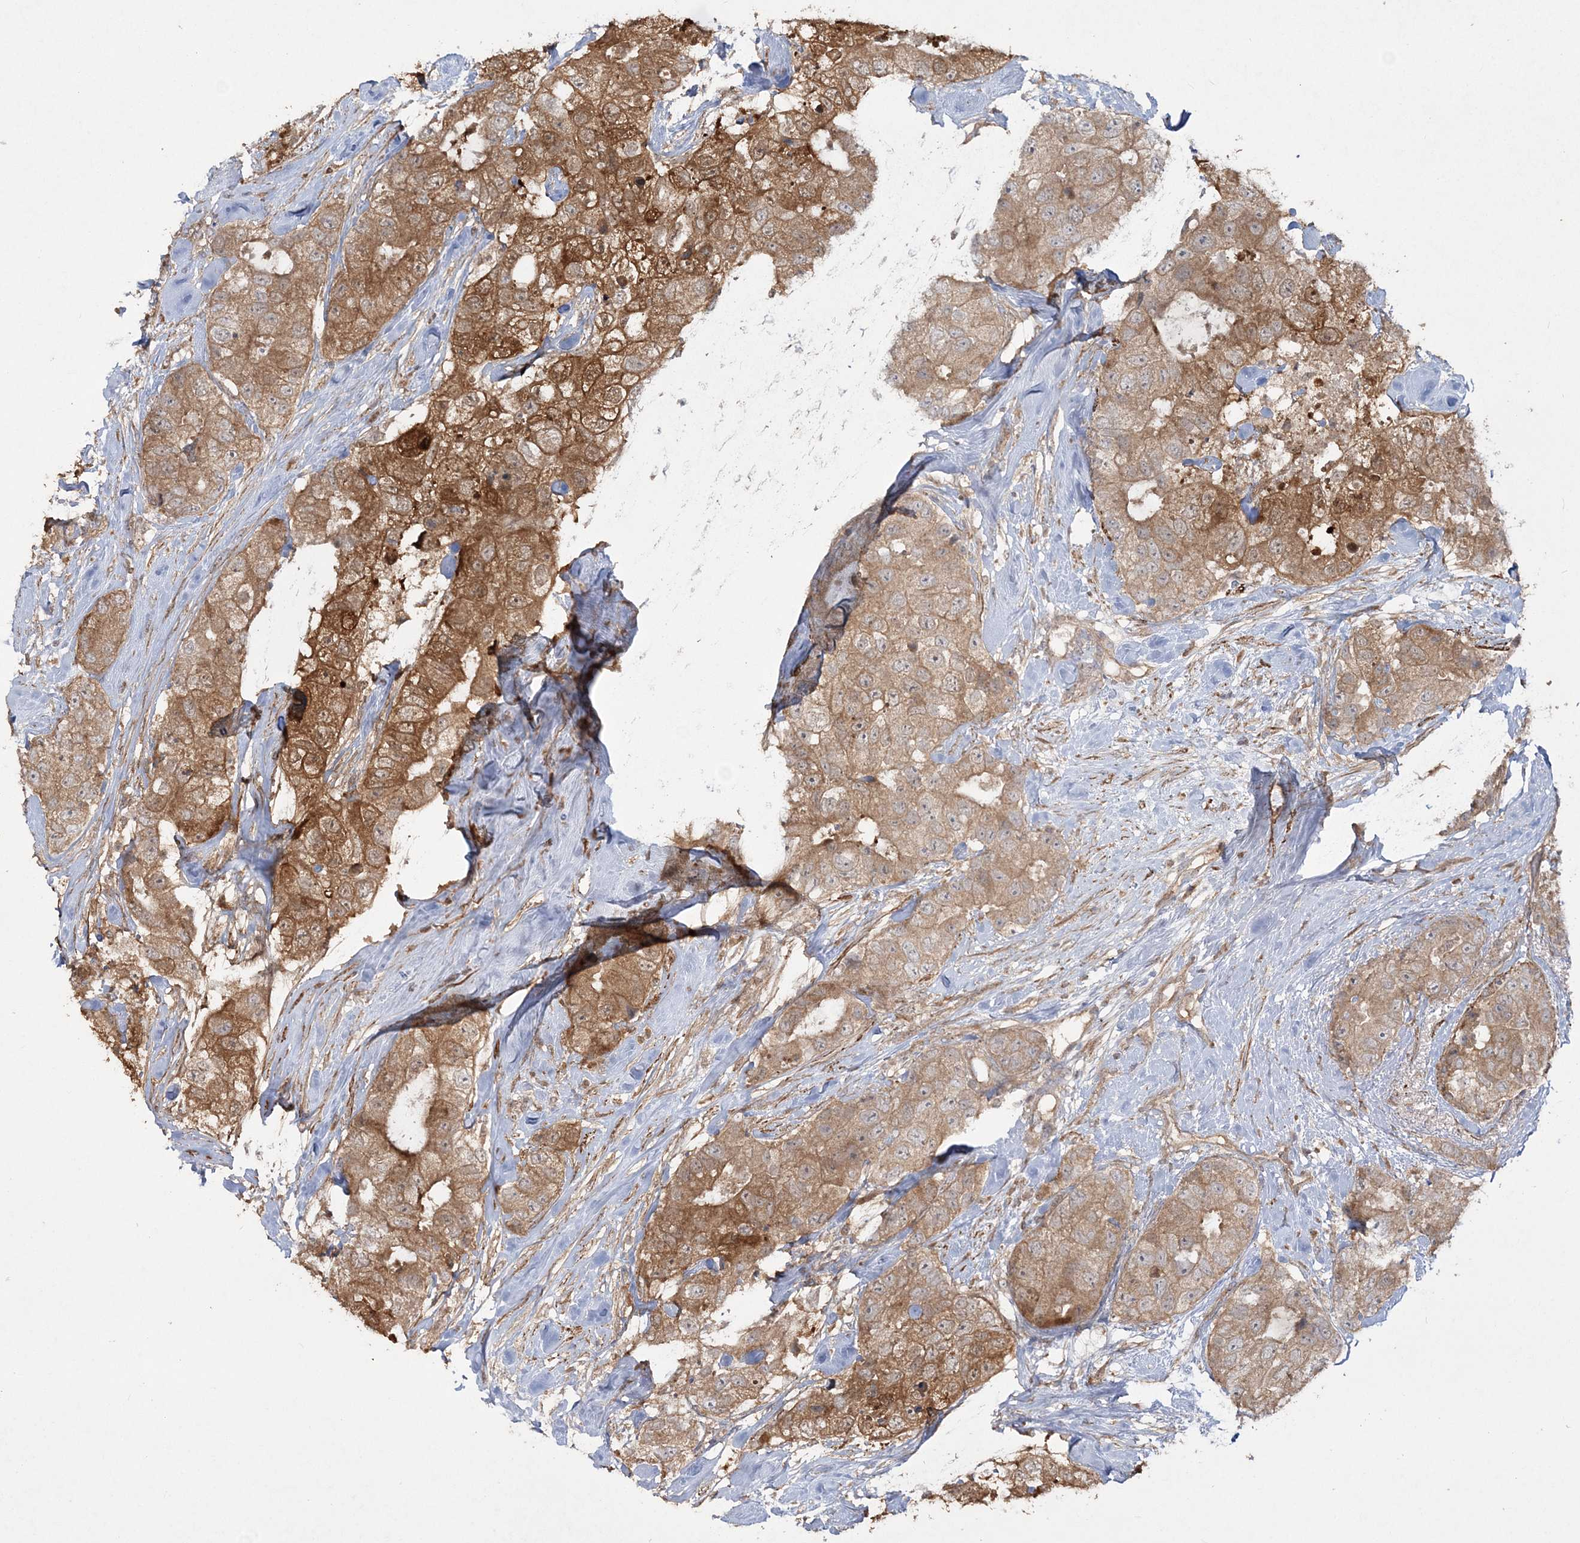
{"staining": {"intensity": "moderate", "quantity": ">75%", "location": "cytoplasmic/membranous"}, "tissue": "breast cancer", "cell_type": "Tumor cells", "image_type": "cancer", "snomed": [{"axis": "morphology", "description": "Duct carcinoma"}, {"axis": "topography", "description": "Breast"}], "caption": "Immunohistochemistry (IHC) of human breast cancer (intraductal carcinoma) reveals medium levels of moderate cytoplasmic/membranous positivity in about >75% of tumor cells.", "gene": "MOCS2", "patient": {"sex": "female", "age": 62}}